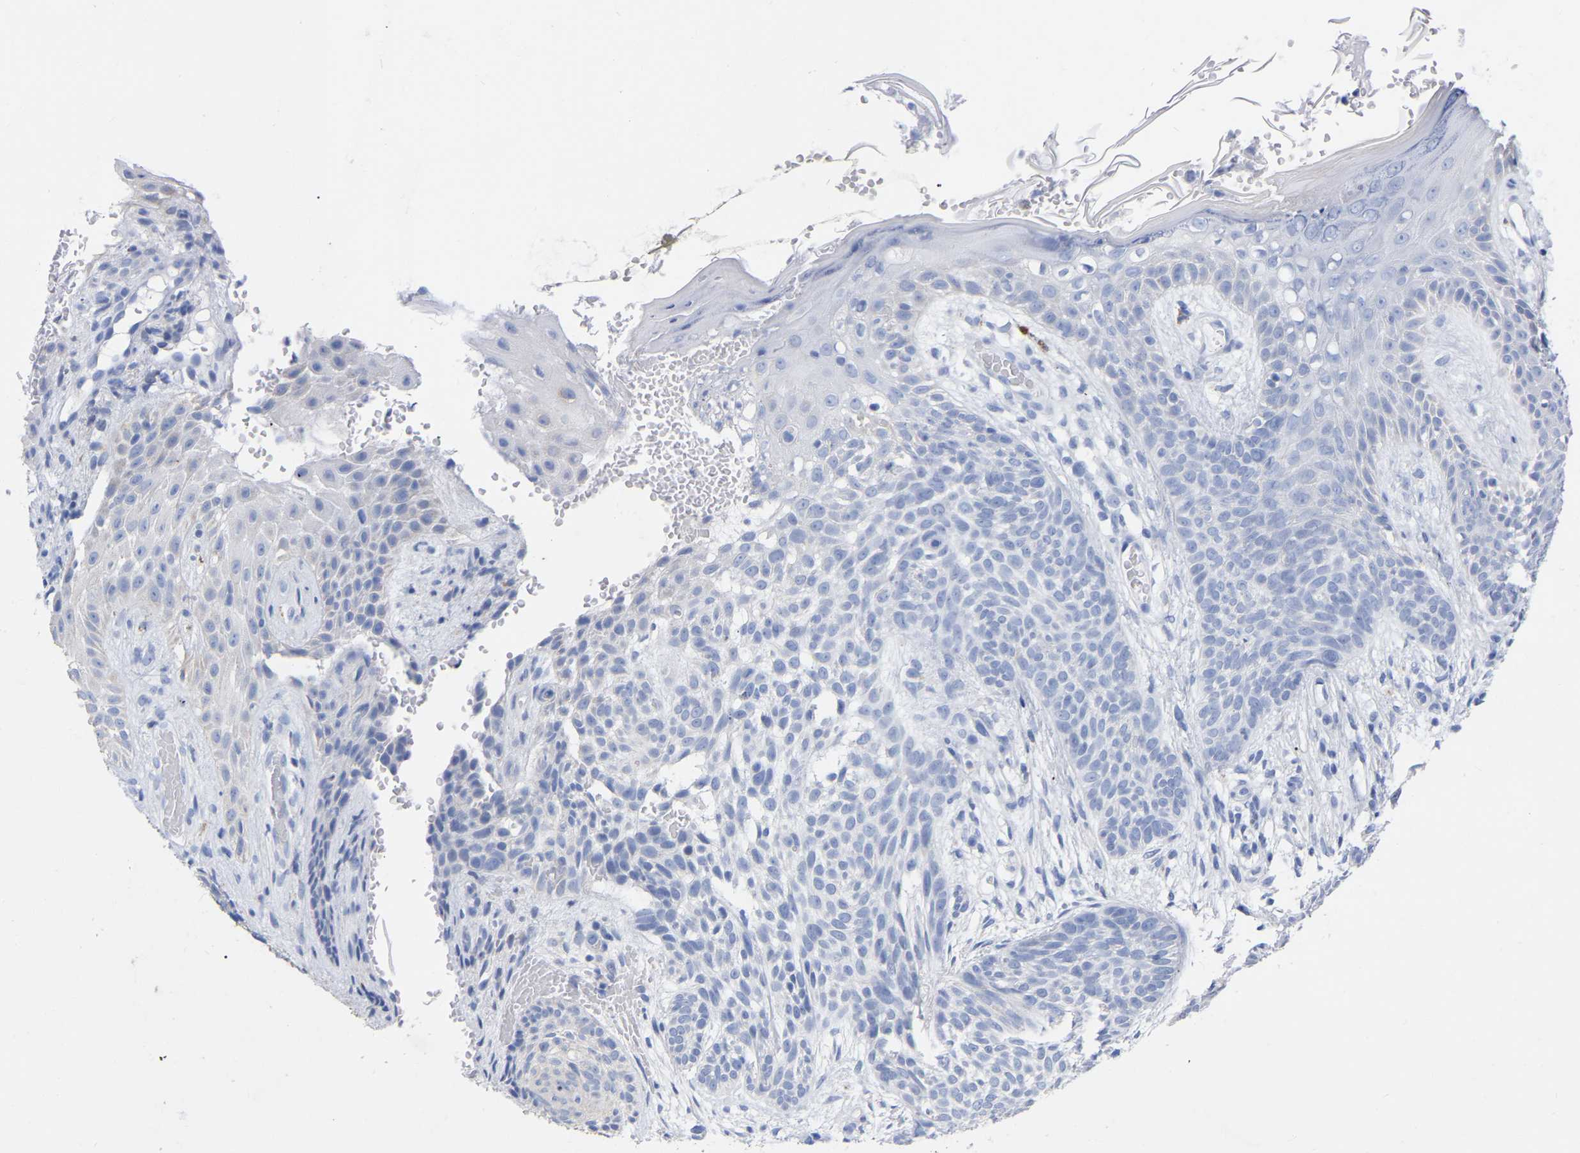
{"staining": {"intensity": "negative", "quantity": "none", "location": "none"}, "tissue": "skin cancer", "cell_type": "Tumor cells", "image_type": "cancer", "snomed": [{"axis": "morphology", "description": "Basal cell carcinoma"}, {"axis": "topography", "description": "Skin"}], "caption": "Tumor cells are negative for brown protein staining in skin basal cell carcinoma.", "gene": "ZNF629", "patient": {"sex": "female", "age": 59}}